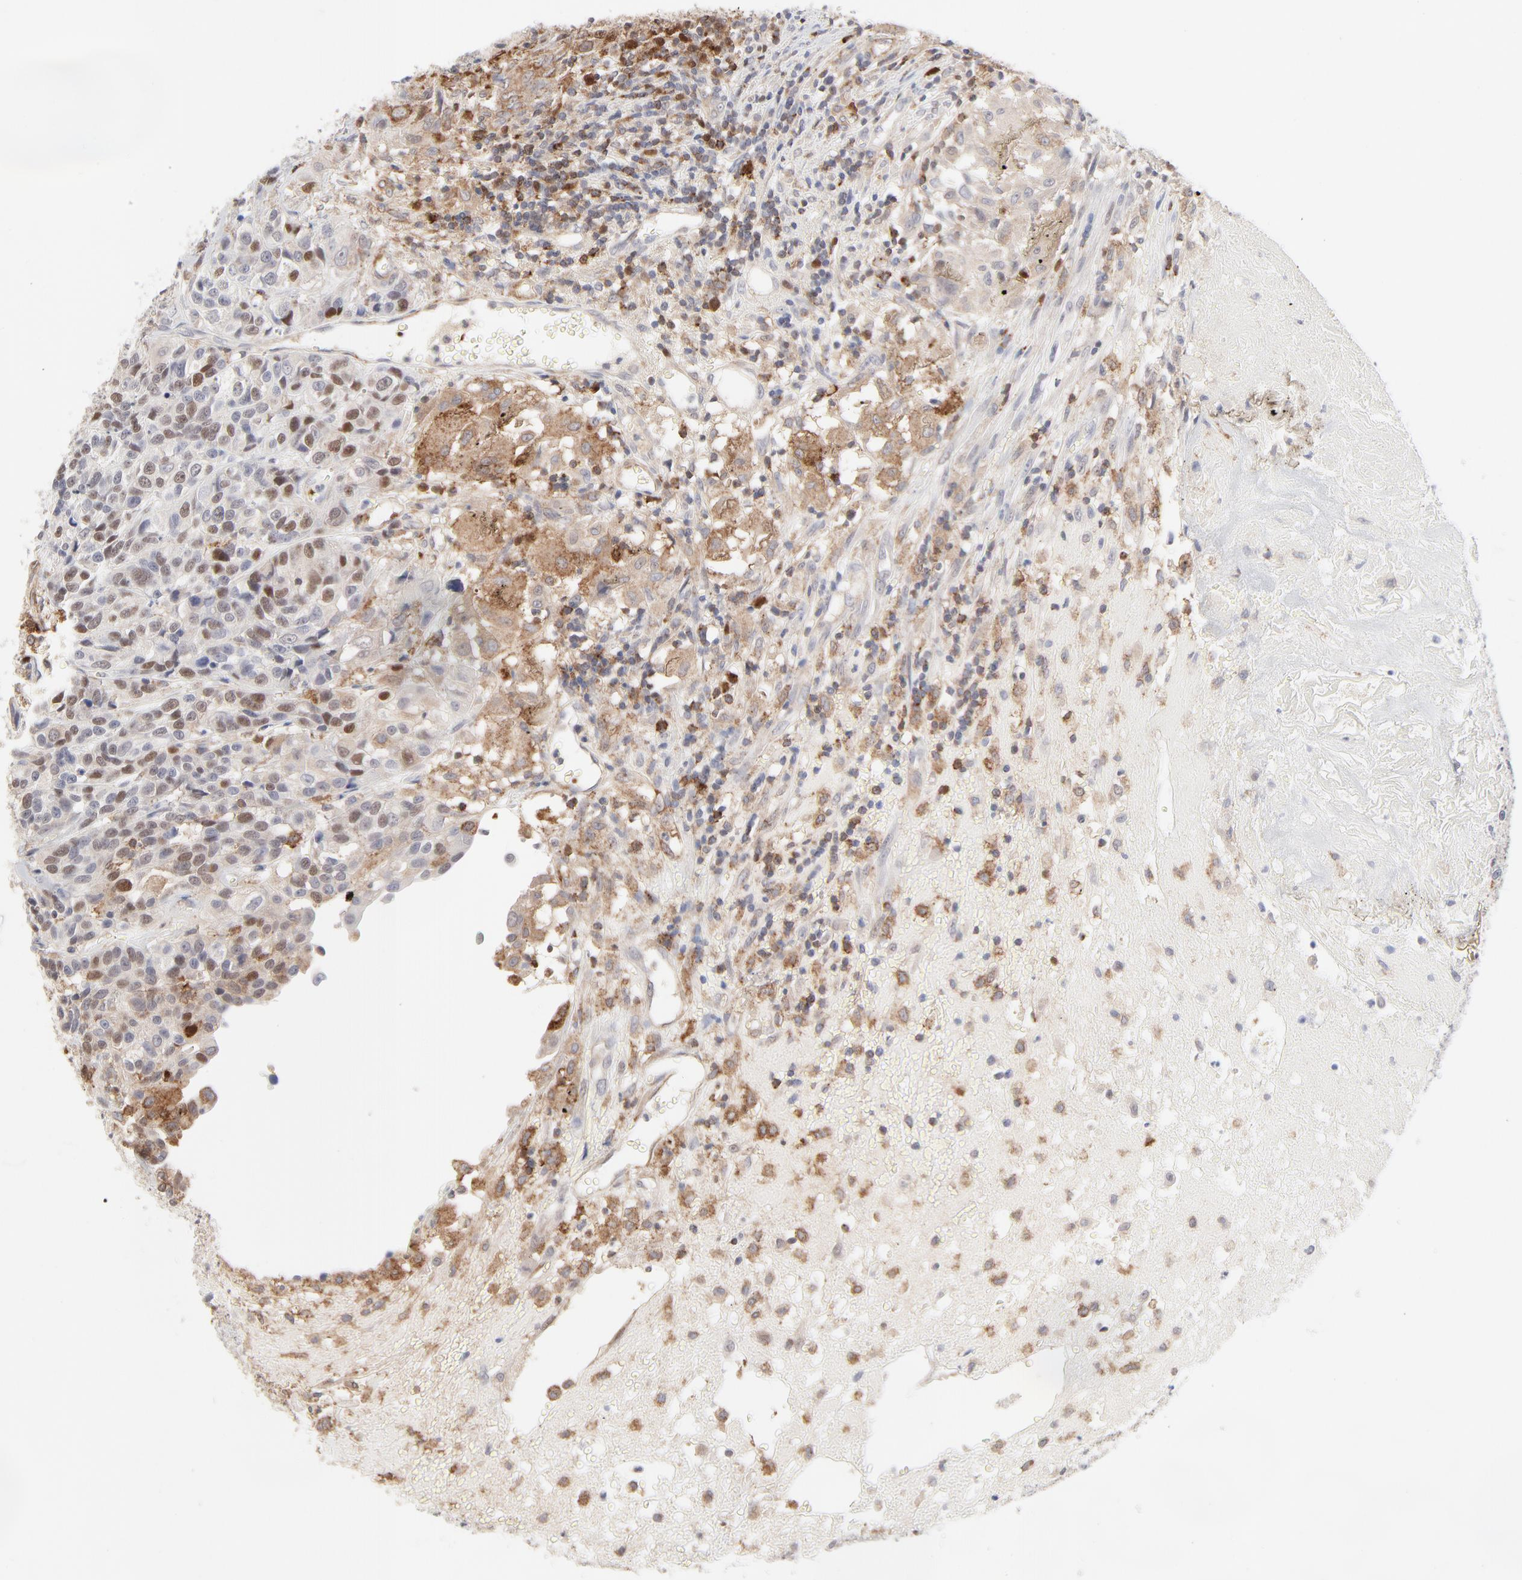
{"staining": {"intensity": "moderate", "quantity": "<25%", "location": "nuclear"}, "tissue": "urothelial cancer", "cell_type": "Tumor cells", "image_type": "cancer", "snomed": [{"axis": "morphology", "description": "Urothelial carcinoma, High grade"}, {"axis": "topography", "description": "Urinary bladder"}], "caption": "Immunohistochemistry (IHC) (DAB) staining of human urothelial cancer exhibits moderate nuclear protein positivity in approximately <25% of tumor cells.", "gene": "CDK6", "patient": {"sex": "female", "age": 81}}